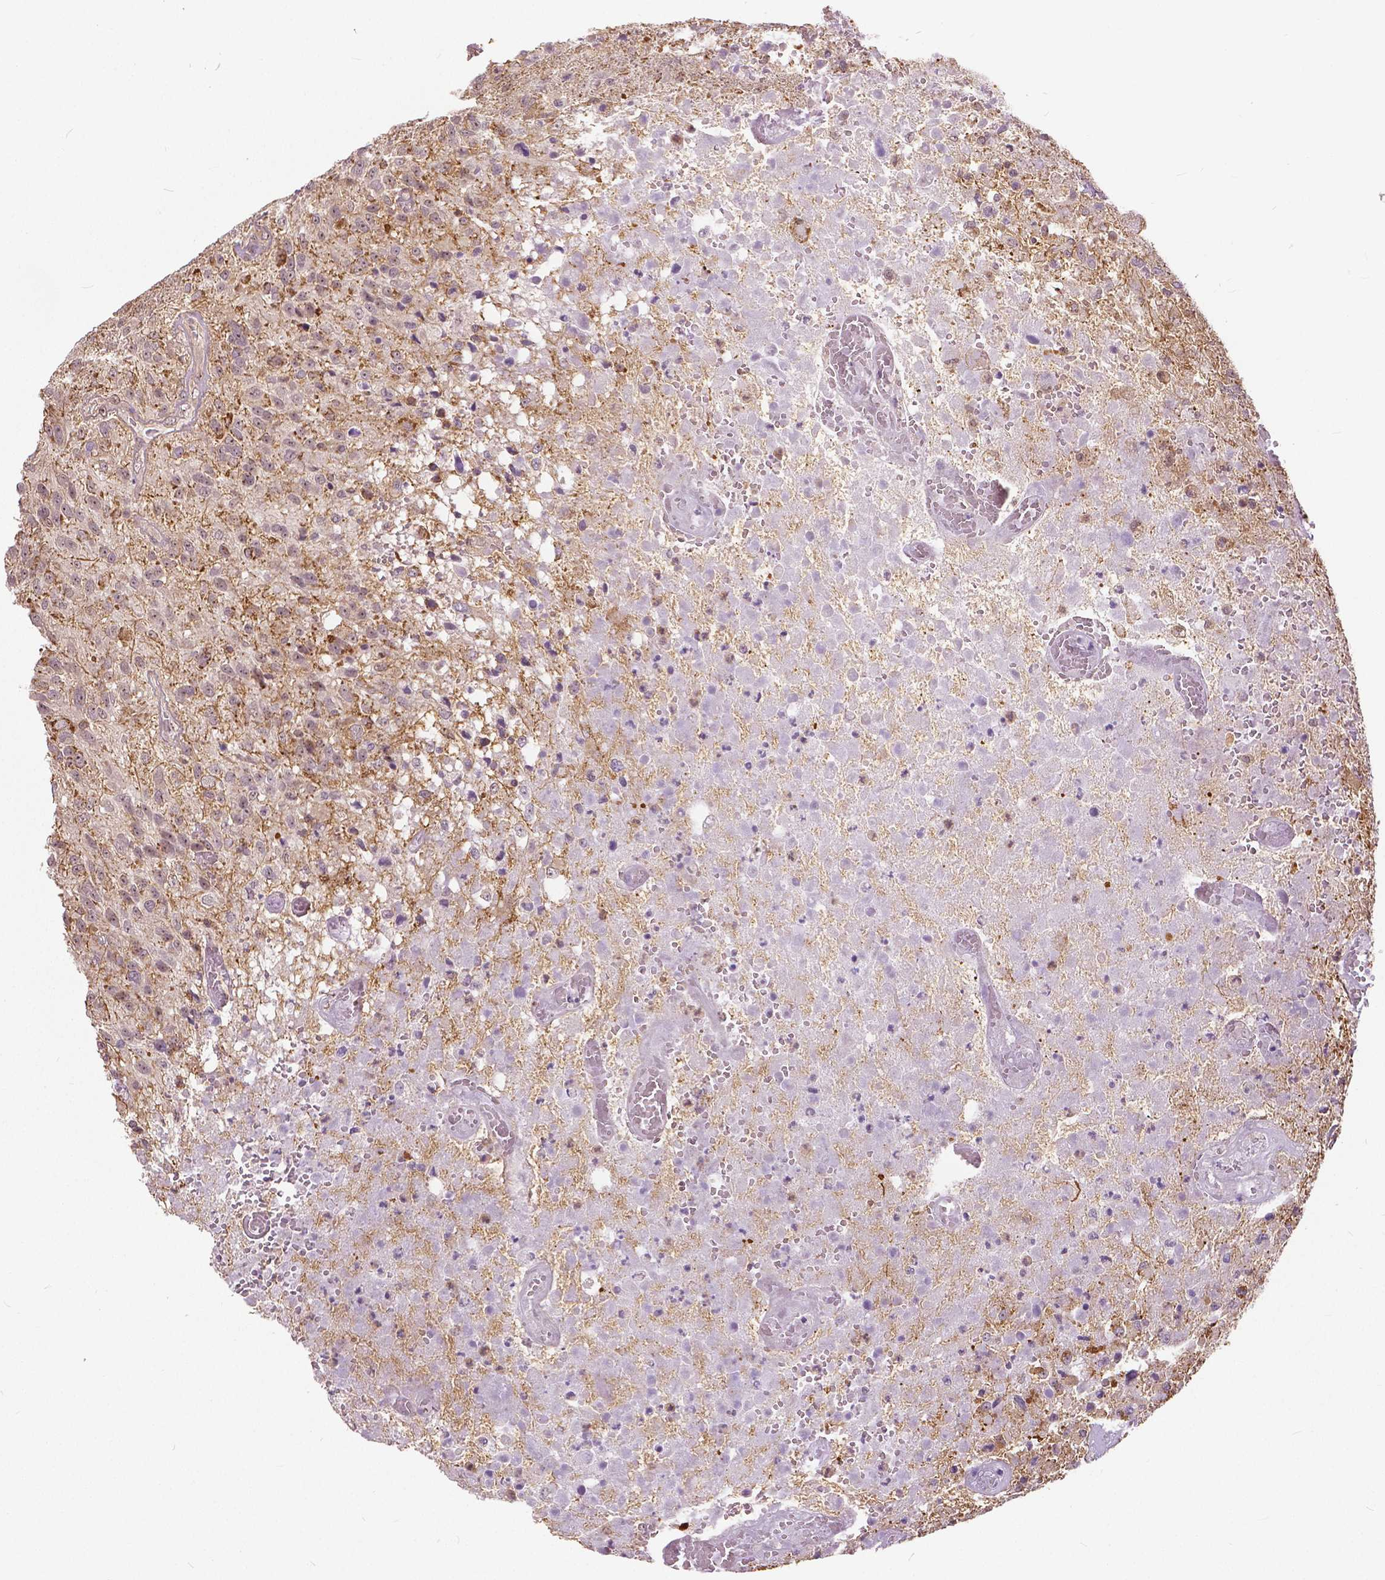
{"staining": {"intensity": "negative", "quantity": "none", "location": "none"}, "tissue": "glioma", "cell_type": "Tumor cells", "image_type": "cancer", "snomed": [{"axis": "morphology", "description": "Glioma, malignant, Low grade"}, {"axis": "topography", "description": "Brain"}], "caption": "This is a photomicrograph of immunohistochemistry (IHC) staining of malignant low-grade glioma, which shows no positivity in tumor cells.", "gene": "ANXA13", "patient": {"sex": "male", "age": 66}}